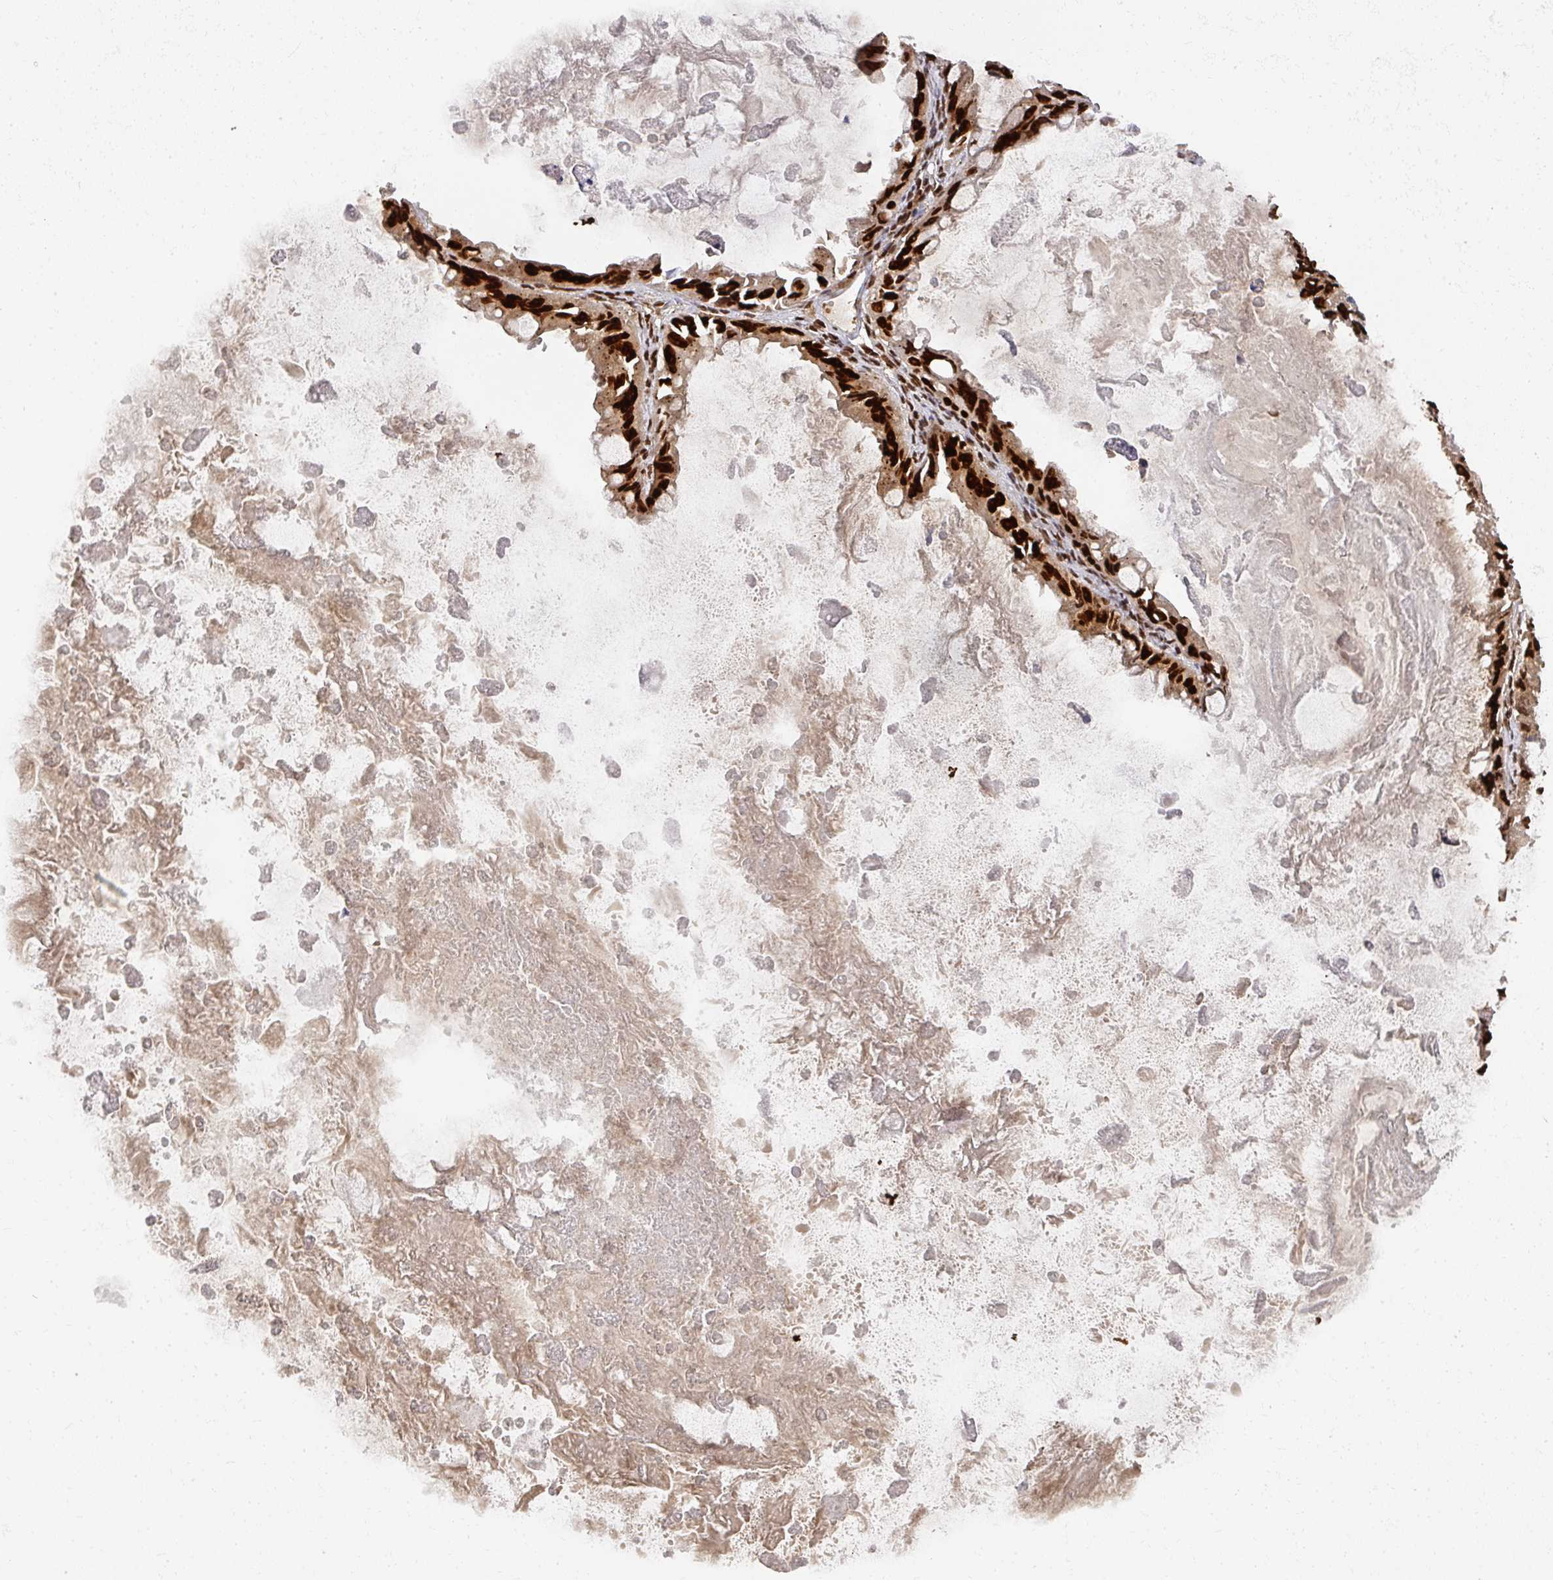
{"staining": {"intensity": "strong", "quantity": ">75%", "location": "nuclear"}, "tissue": "ovarian cancer", "cell_type": "Tumor cells", "image_type": "cancer", "snomed": [{"axis": "morphology", "description": "Cystadenocarcinoma, mucinous, NOS"}, {"axis": "topography", "description": "Ovary"}], "caption": "Mucinous cystadenocarcinoma (ovarian) stained for a protein shows strong nuclear positivity in tumor cells.", "gene": "DIDO1", "patient": {"sex": "female", "age": 61}}